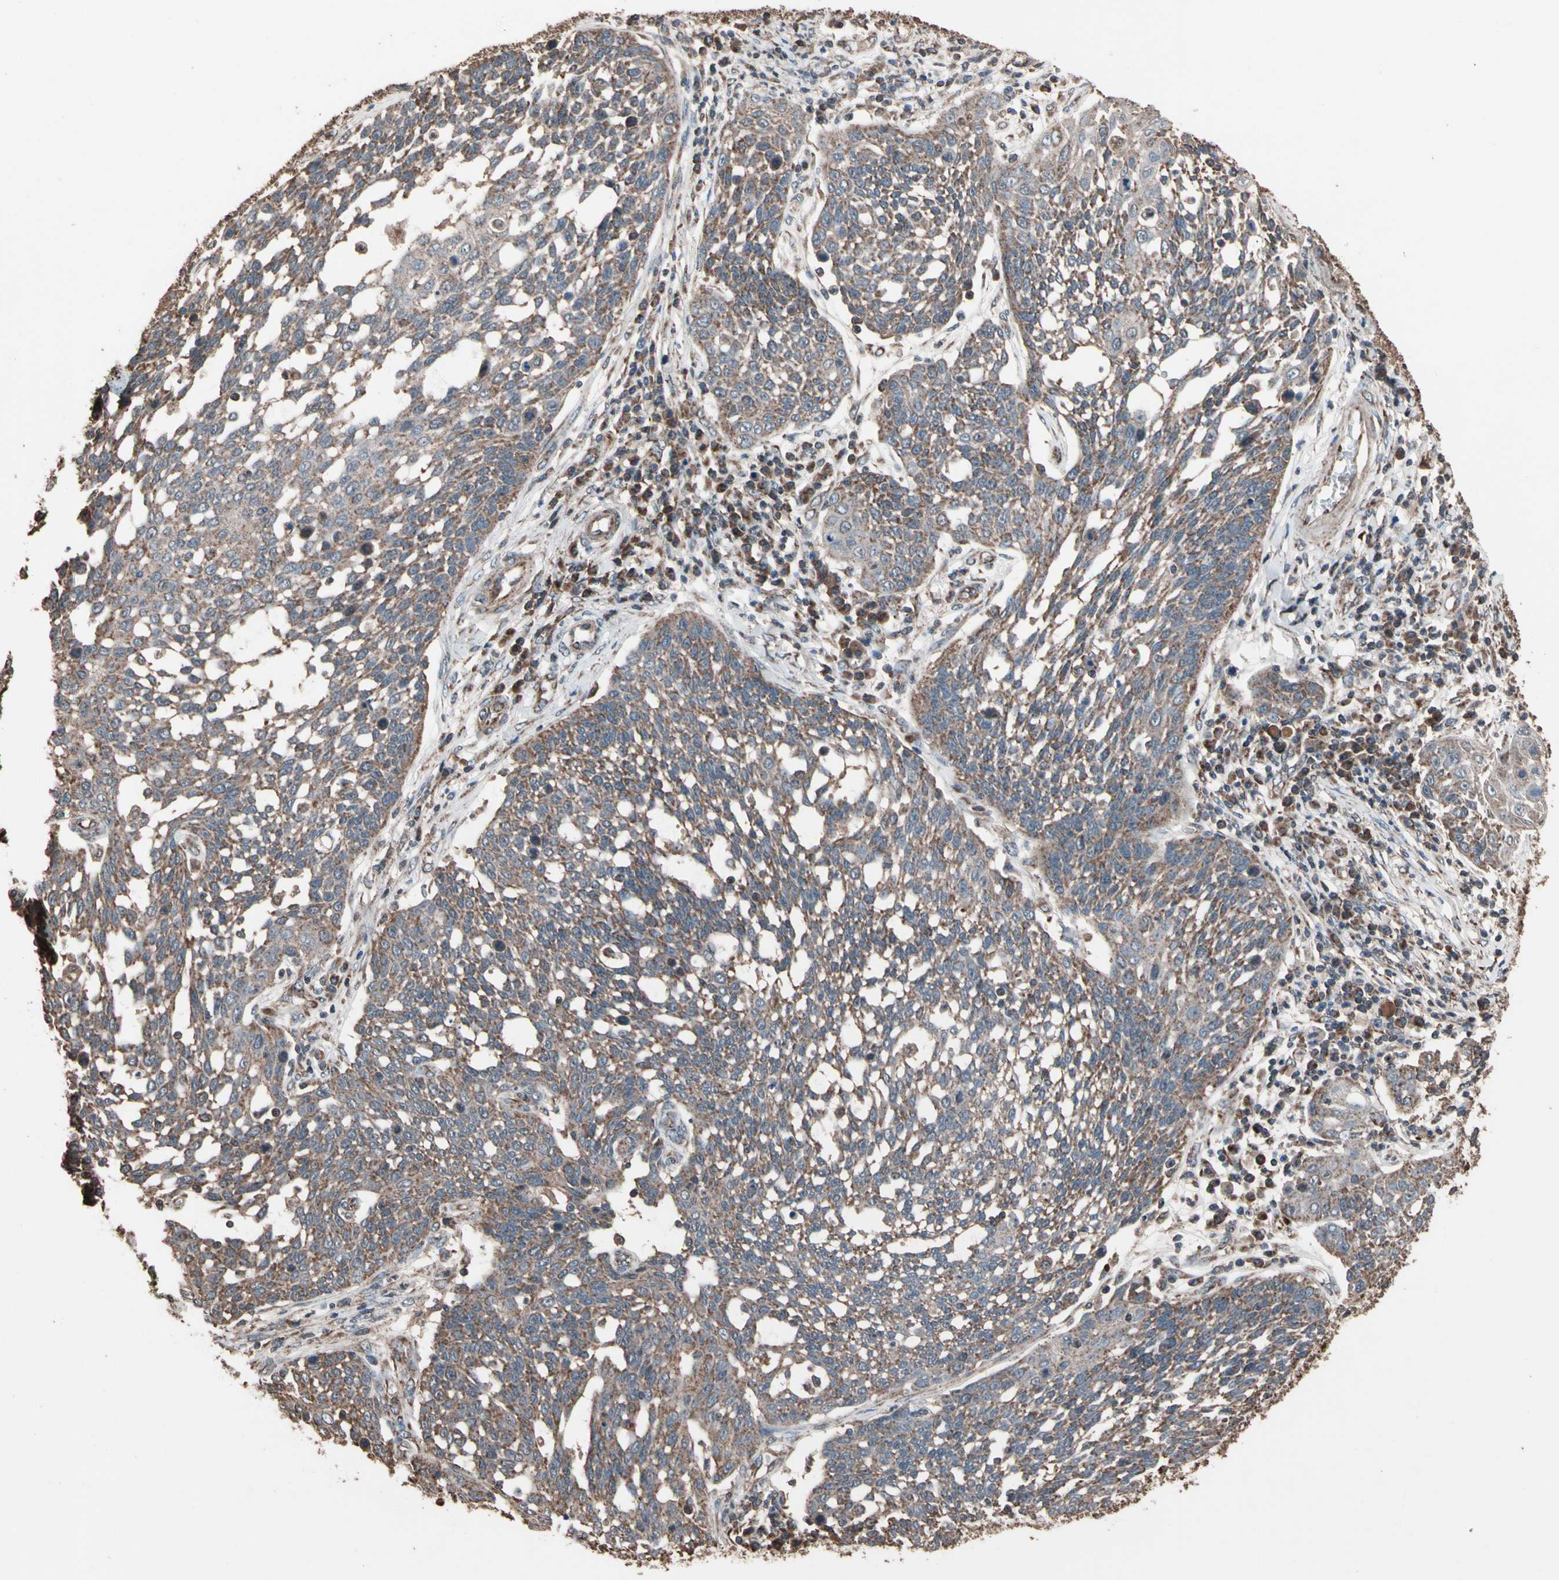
{"staining": {"intensity": "moderate", "quantity": ">75%", "location": "cytoplasmic/membranous"}, "tissue": "cervical cancer", "cell_type": "Tumor cells", "image_type": "cancer", "snomed": [{"axis": "morphology", "description": "Squamous cell carcinoma, NOS"}, {"axis": "topography", "description": "Cervix"}], "caption": "A micrograph of human cervical squamous cell carcinoma stained for a protein reveals moderate cytoplasmic/membranous brown staining in tumor cells.", "gene": "MRPL2", "patient": {"sex": "female", "age": 34}}